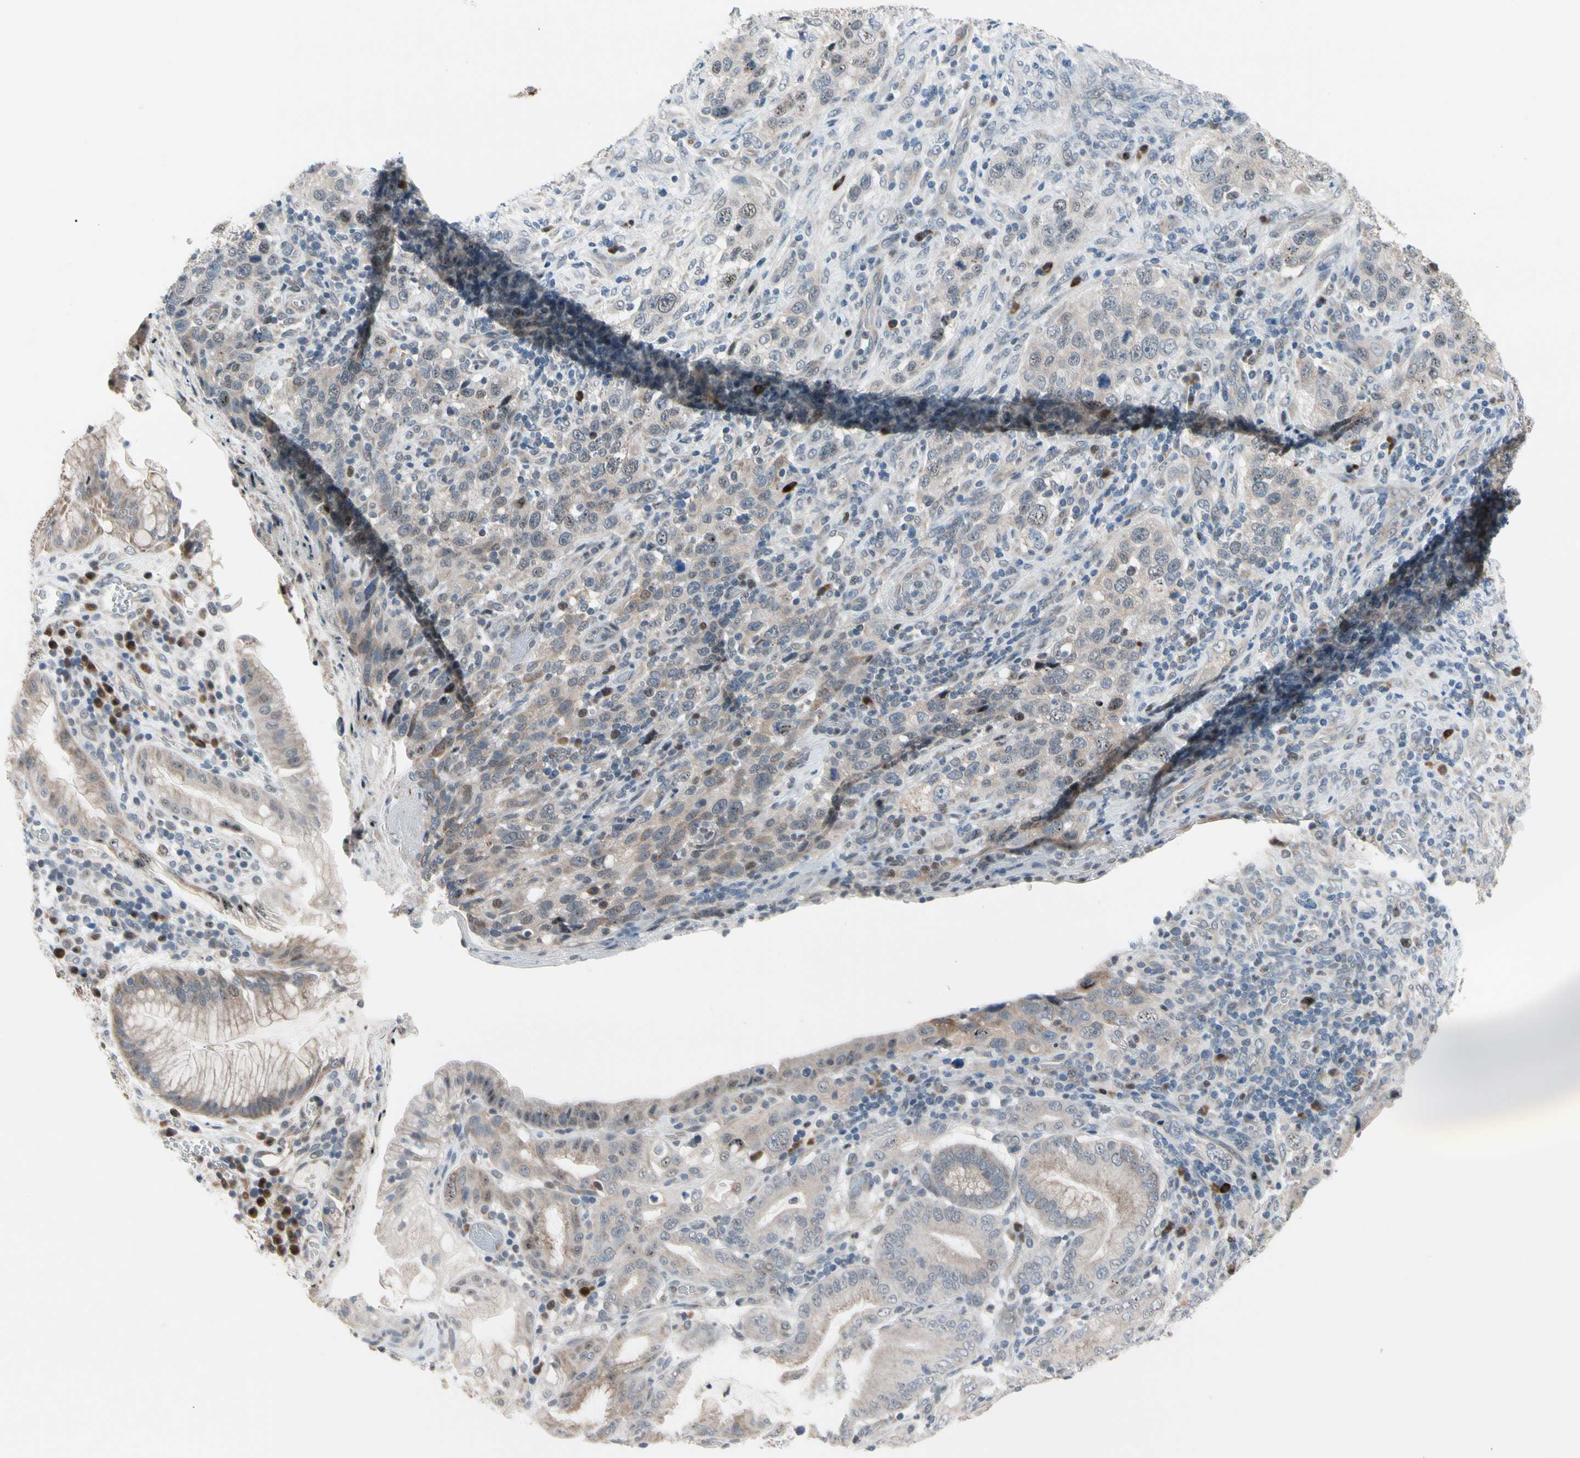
{"staining": {"intensity": "weak", "quantity": ">75%", "location": "cytoplasmic/membranous,nuclear"}, "tissue": "stomach cancer", "cell_type": "Tumor cells", "image_type": "cancer", "snomed": [{"axis": "morphology", "description": "Normal tissue, NOS"}, {"axis": "morphology", "description": "Adenocarcinoma, NOS"}, {"axis": "topography", "description": "Stomach"}], "caption": "Stomach cancer (adenocarcinoma) stained for a protein (brown) displays weak cytoplasmic/membranous and nuclear positive expression in approximately >75% of tumor cells.", "gene": "MARK1", "patient": {"sex": "male", "age": 48}}